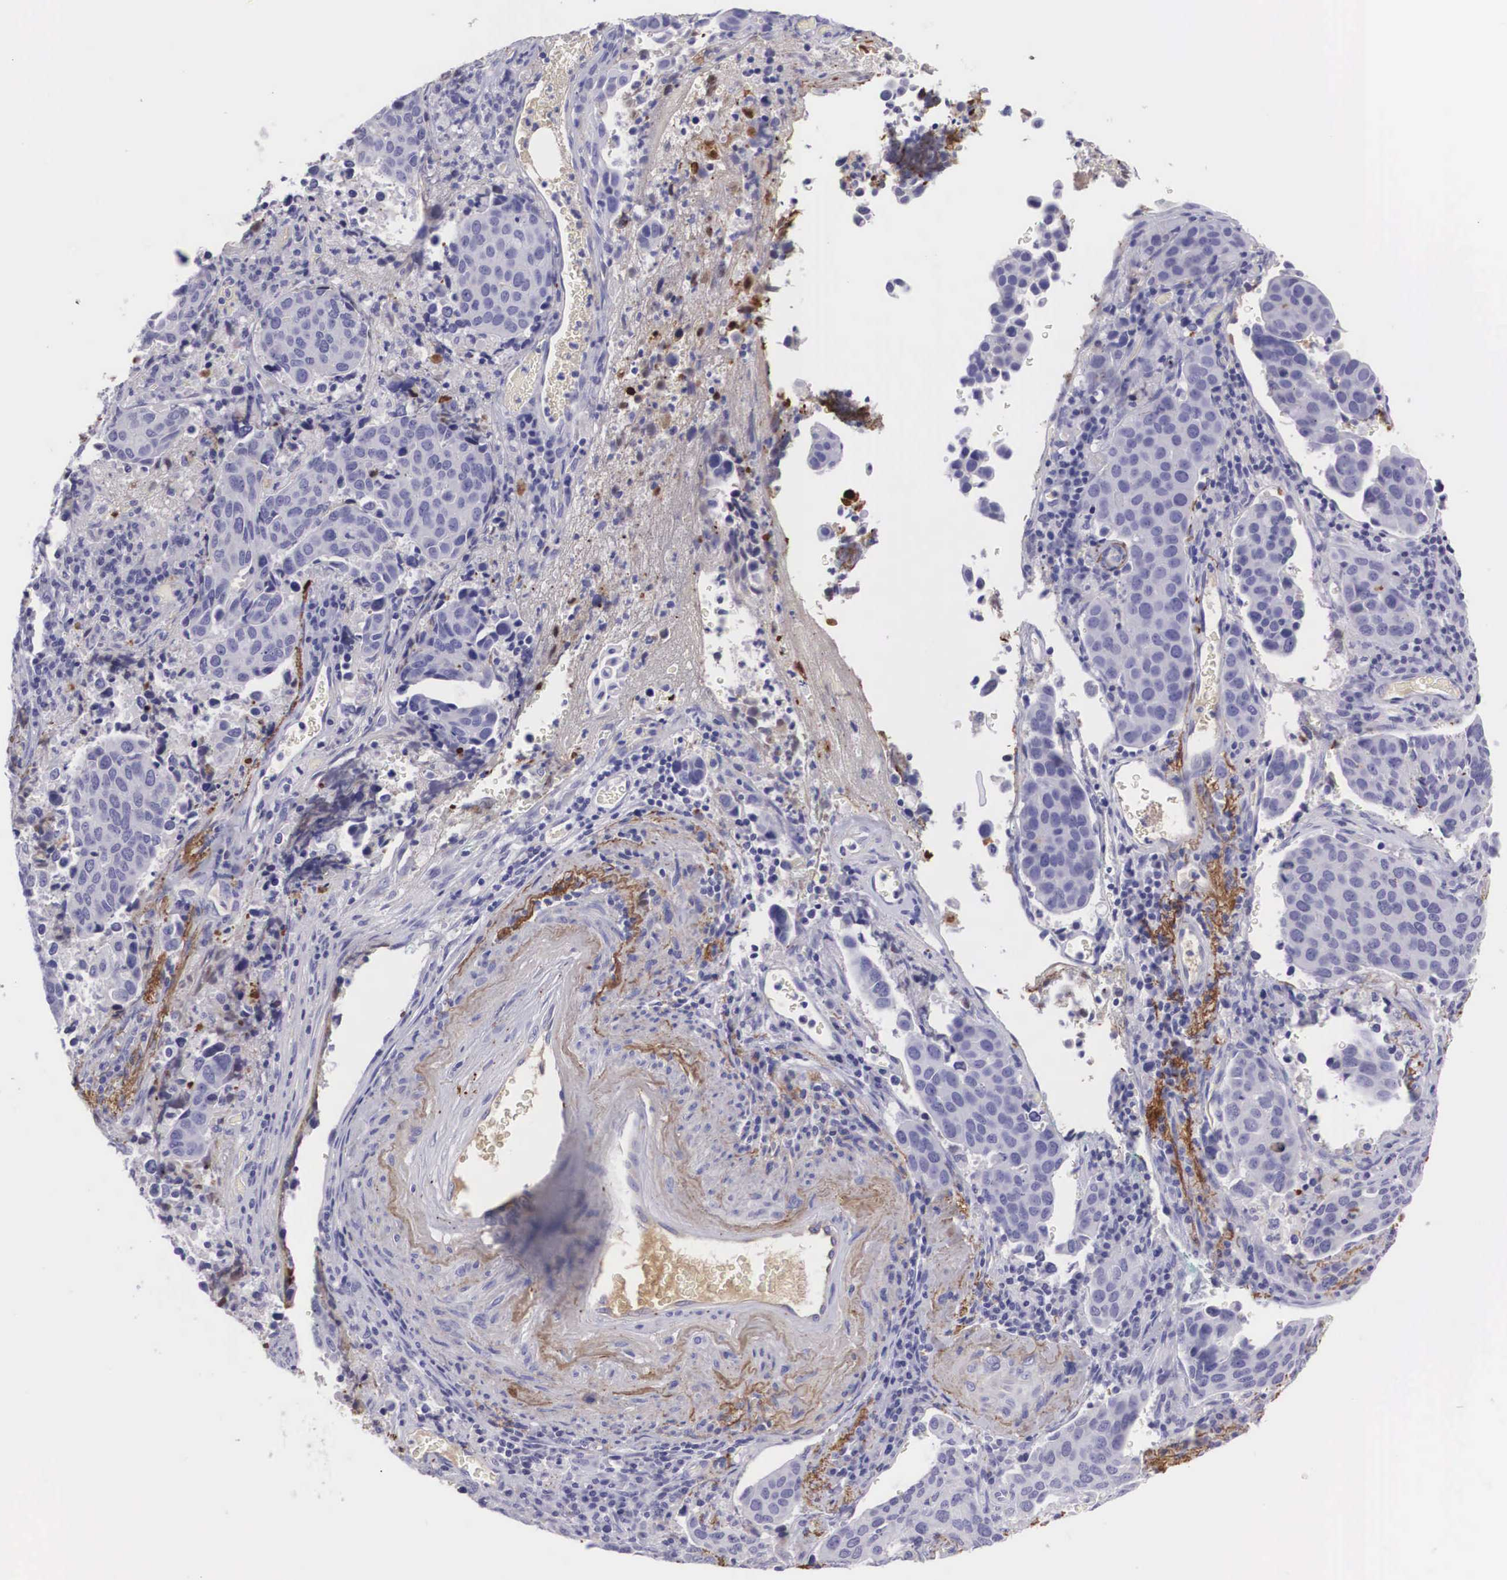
{"staining": {"intensity": "negative", "quantity": "none", "location": "none"}, "tissue": "cervical cancer", "cell_type": "Tumor cells", "image_type": "cancer", "snomed": [{"axis": "morphology", "description": "Squamous cell carcinoma, NOS"}, {"axis": "topography", "description": "Cervix"}], "caption": "Immunohistochemistry (IHC) photomicrograph of cervical cancer stained for a protein (brown), which exhibits no positivity in tumor cells.", "gene": "CLU", "patient": {"sex": "female", "age": 54}}